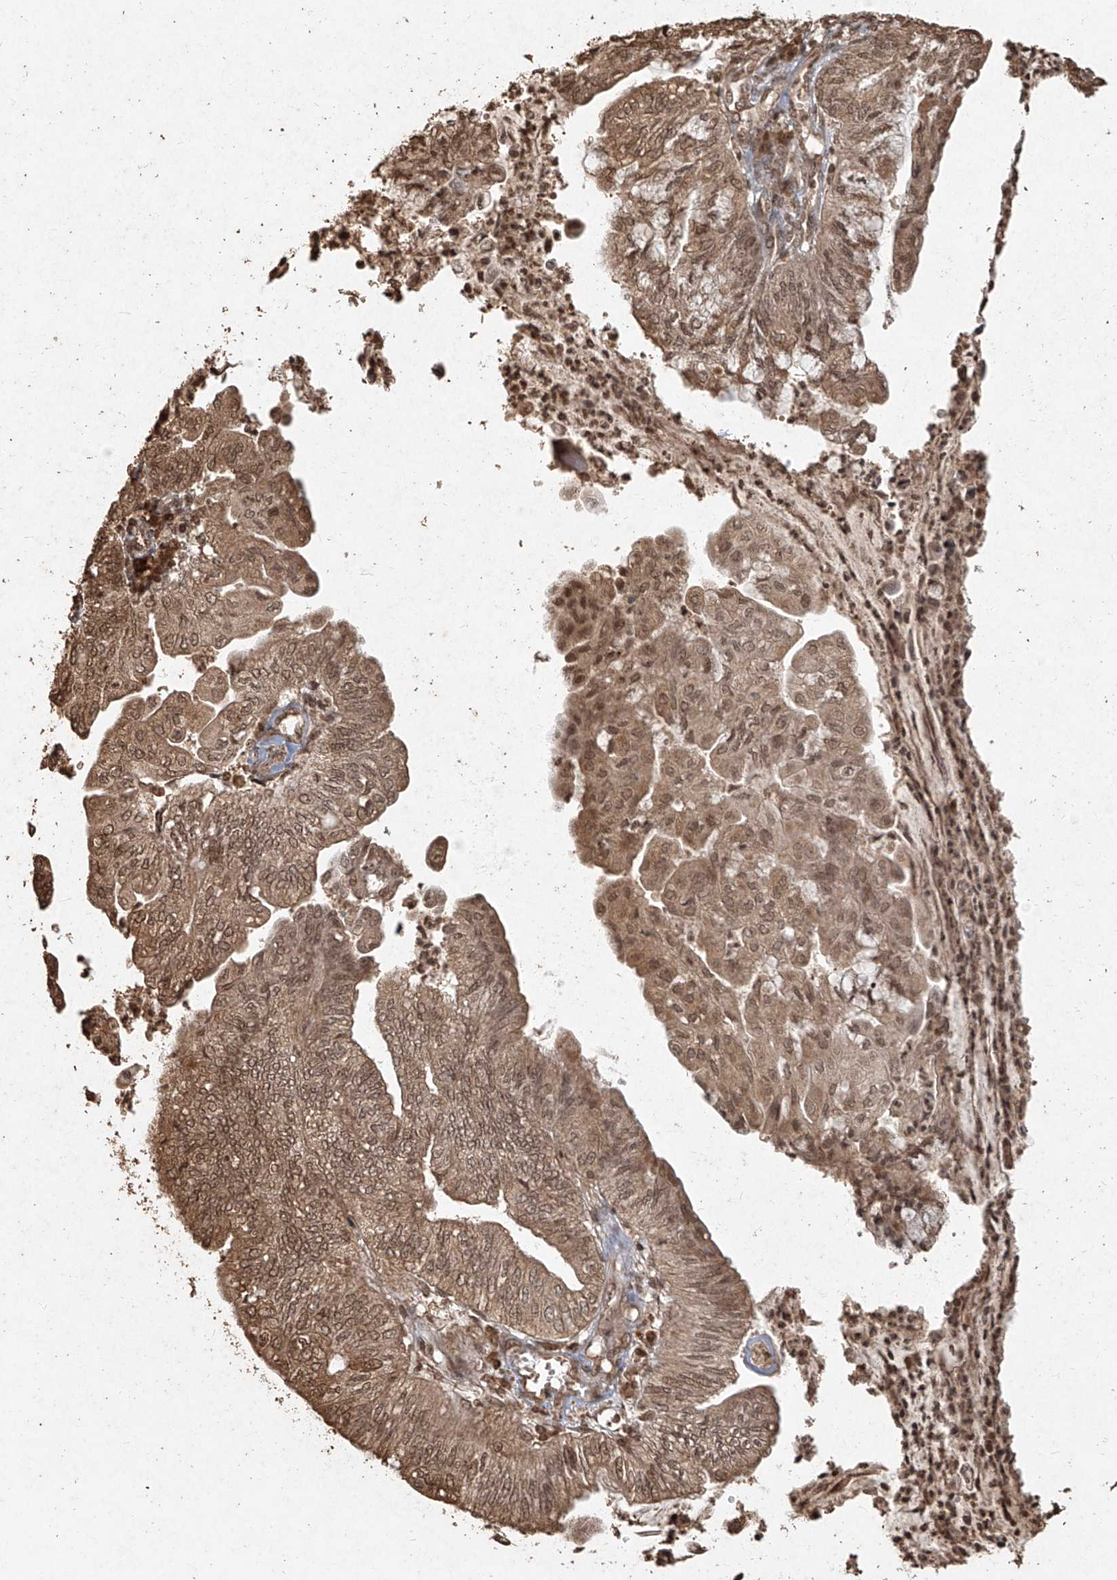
{"staining": {"intensity": "moderate", "quantity": ">75%", "location": "cytoplasmic/membranous,nuclear"}, "tissue": "endometrial cancer", "cell_type": "Tumor cells", "image_type": "cancer", "snomed": [{"axis": "morphology", "description": "Adenocarcinoma, NOS"}, {"axis": "topography", "description": "Endometrium"}], "caption": "Endometrial cancer (adenocarcinoma) stained with a brown dye displays moderate cytoplasmic/membranous and nuclear positive positivity in about >75% of tumor cells.", "gene": "UBE2K", "patient": {"sex": "female", "age": 59}}